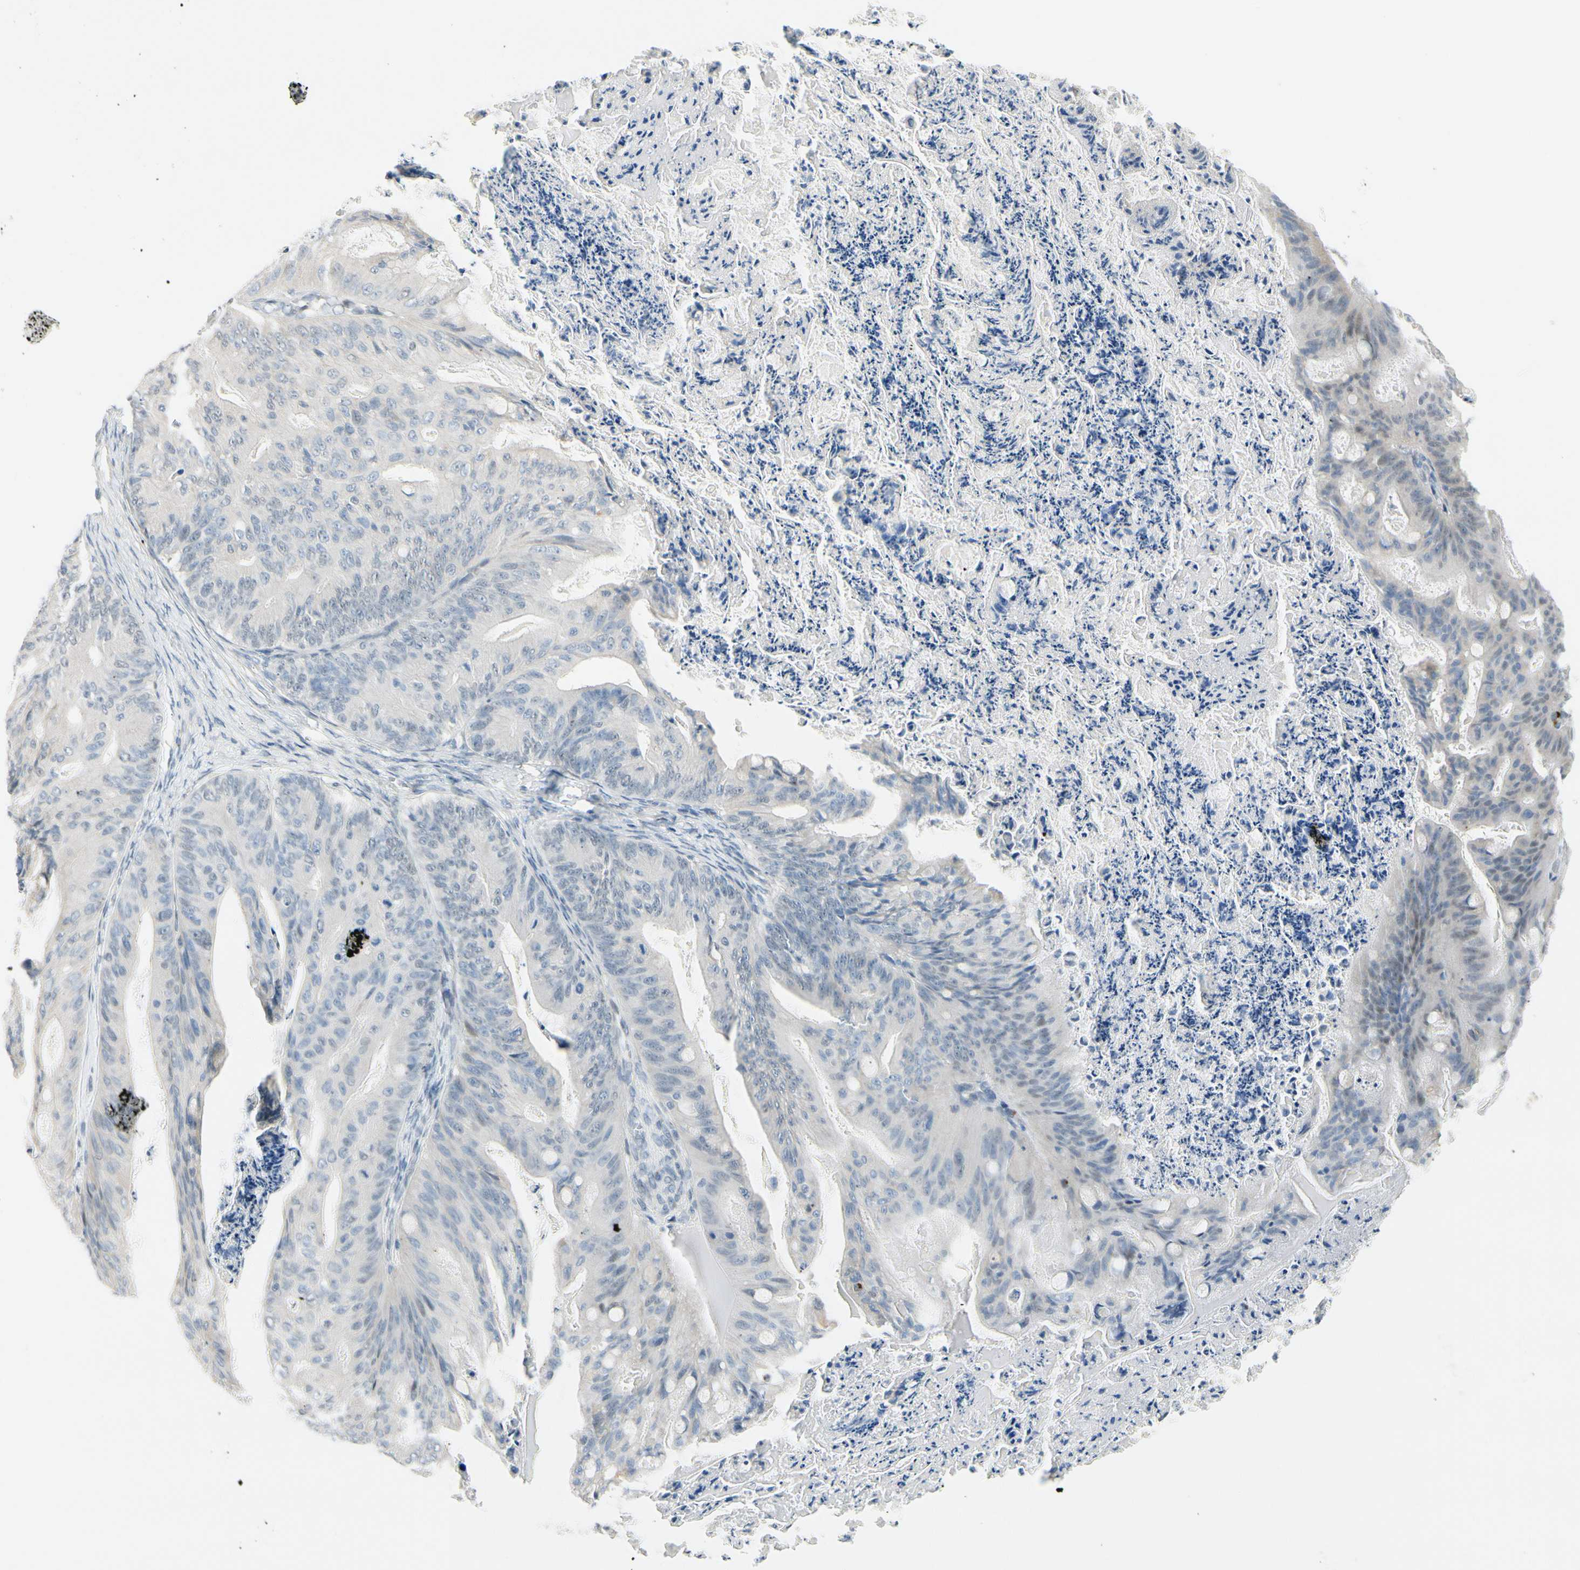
{"staining": {"intensity": "negative", "quantity": "none", "location": "none"}, "tissue": "ovarian cancer", "cell_type": "Tumor cells", "image_type": "cancer", "snomed": [{"axis": "morphology", "description": "Cystadenocarcinoma, mucinous, NOS"}, {"axis": "topography", "description": "Ovary"}], "caption": "A high-resolution photomicrograph shows immunohistochemistry staining of ovarian cancer, which shows no significant expression in tumor cells.", "gene": "B4GALNT1", "patient": {"sex": "female", "age": 36}}